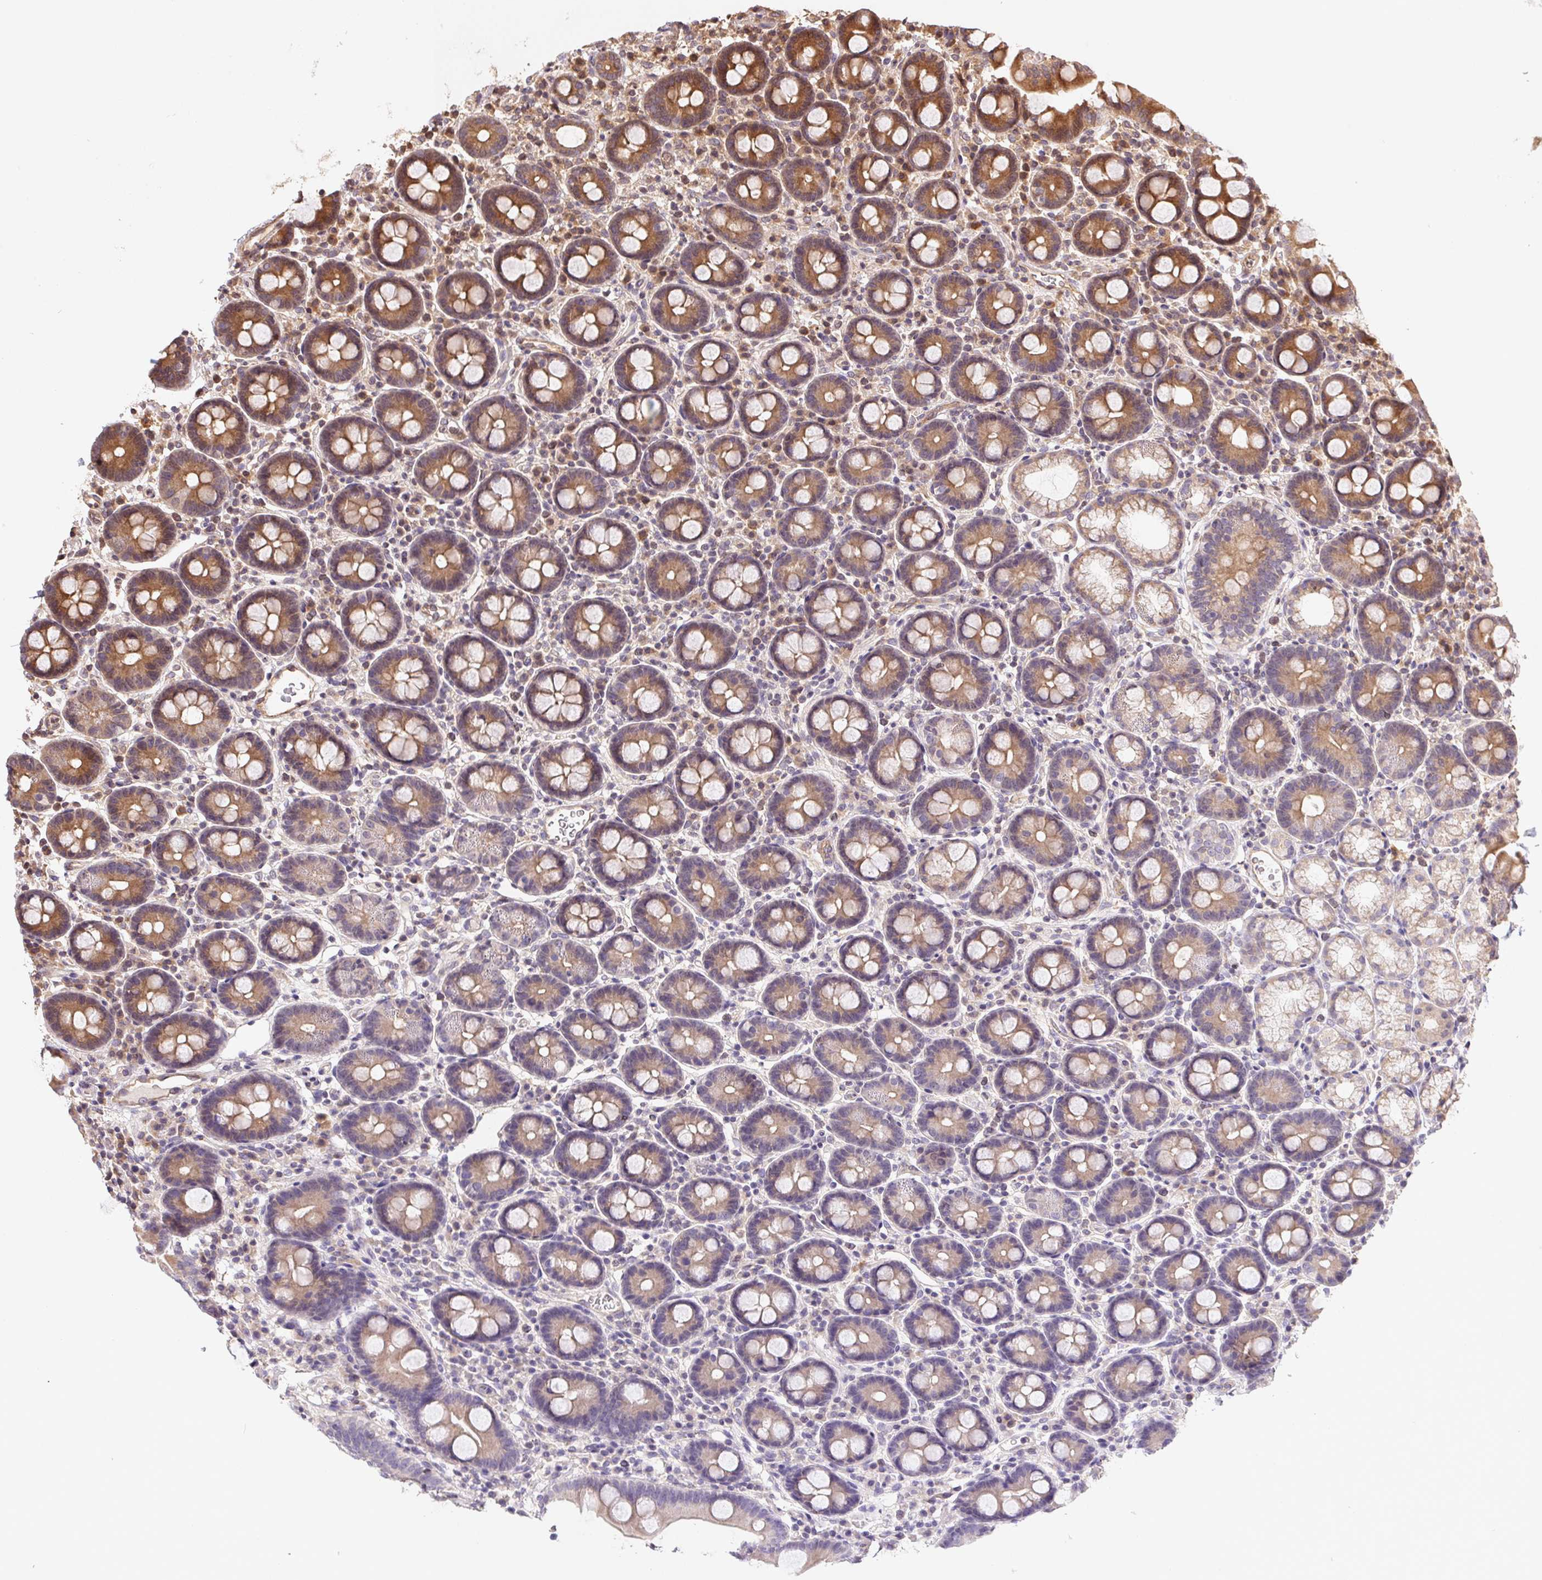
{"staining": {"intensity": "weak", "quantity": ">75%", "location": "cytoplasmic/membranous"}, "tissue": "duodenum", "cell_type": "Glandular cells", "image_type": "normal", "snomed": [{"axis": "morphology", "description": "Normal tissue, NOS"}, {"axis": "topography", "description": "Pancreas"}, {"axis": "topography", "description": "Duodenum"}], "caption": "Protein analysis of unremarkable duodenum demonstrates weak cytoplasmic/membranous positivity in approximately >75% of glandular cells. (IHC, brightfield microscopy, high magnification).", "gene": "MEX3D", "patient": {"sex": "male", "age": 59}}